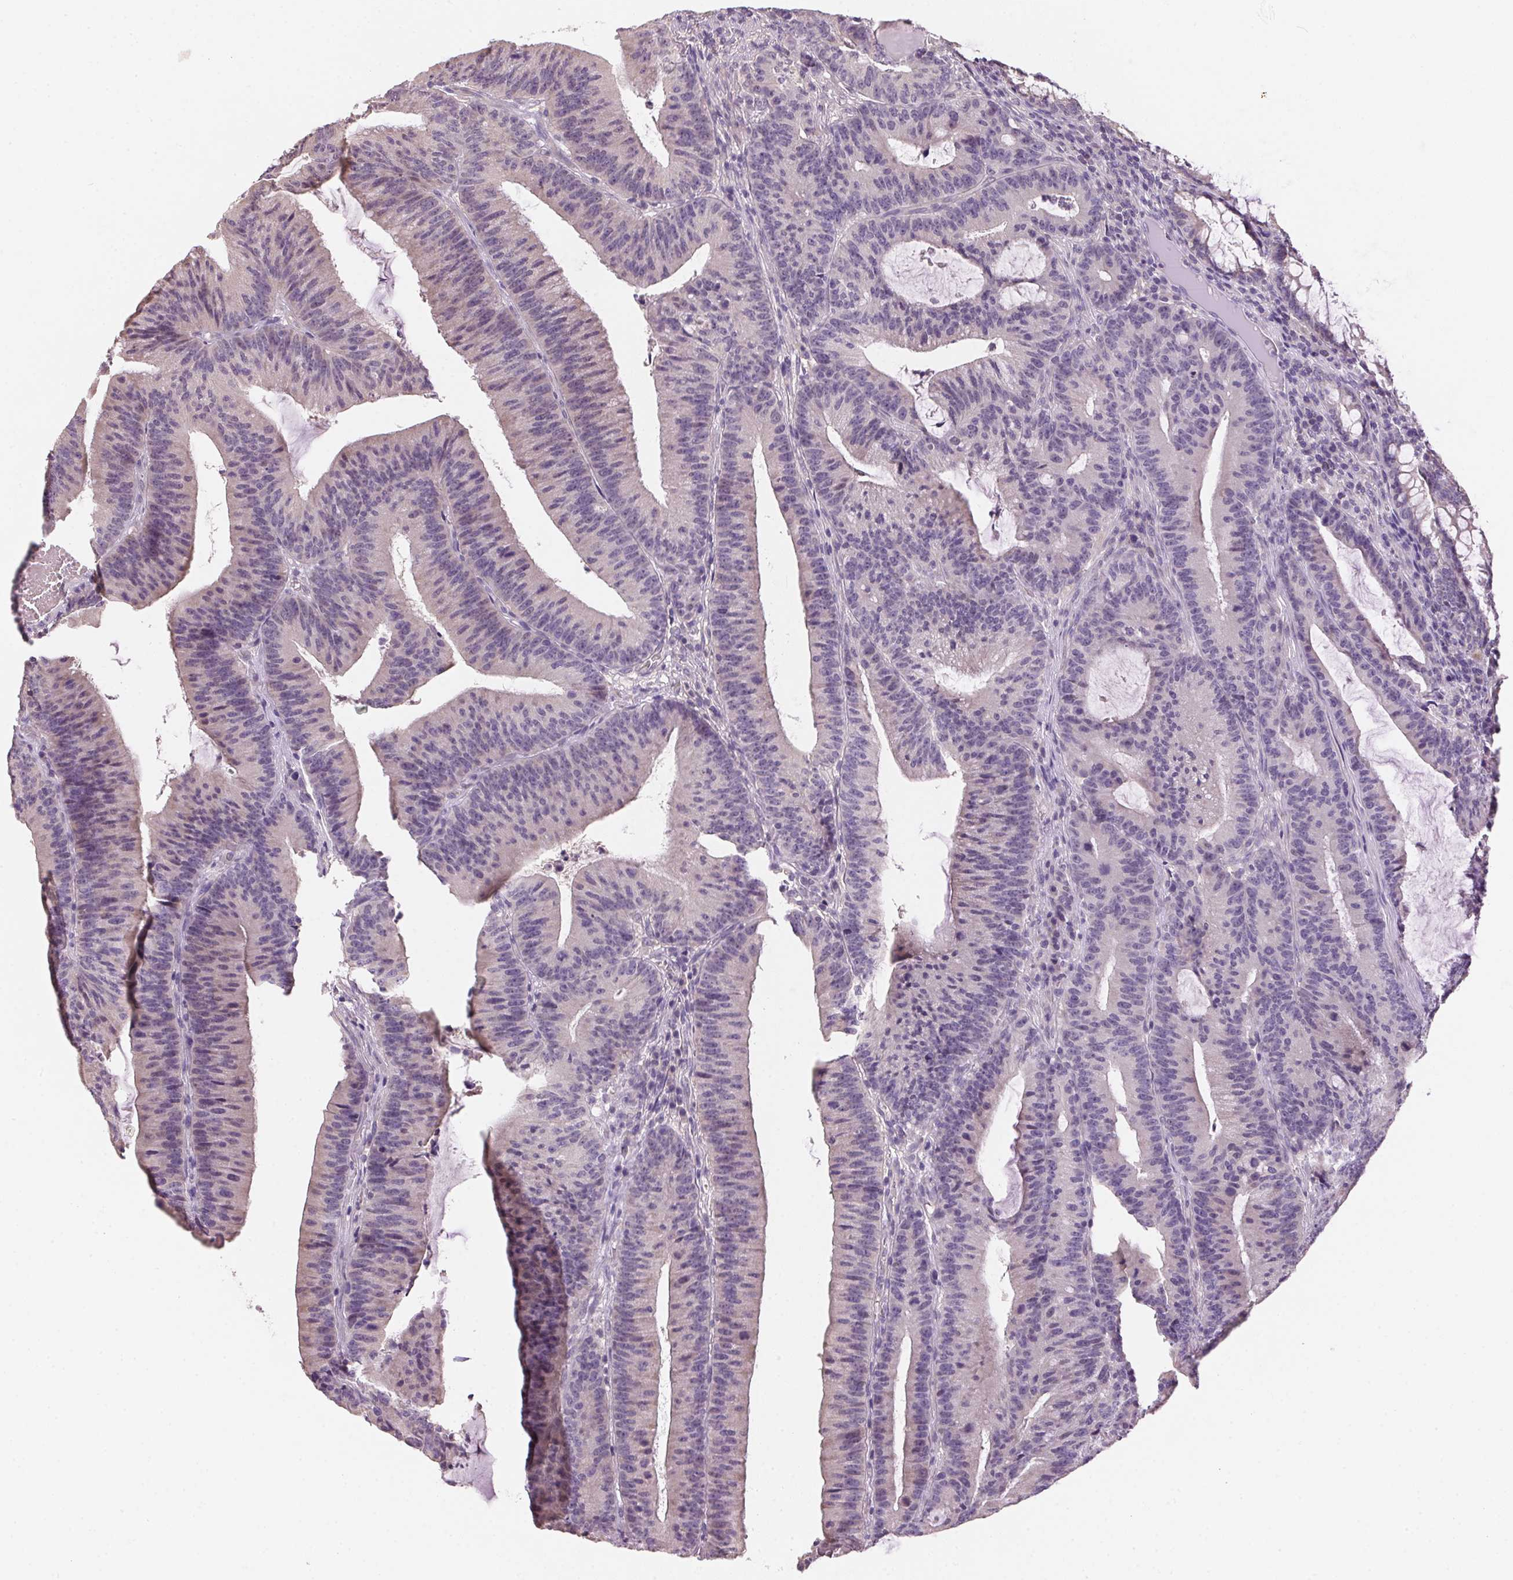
{"staining": {"intensity": "negative", "quantity": "none", "location": "none"}, "tissue": "colorectal cancer", "cell_type": "Tumor cells", "image_type": "cancer", "snomed": [{"axis": "morphology", "description": "Adenocarcinoma, NOS"}, {"axis": "topography", "description": "Colon"}], "caption": "Immunohistochemistry image of neoplastic tissue: human colorectal adenocarcinoma stained with DAB (3,3'-diaminobenzidine) reveals no significant protein expression in tumor cells.", "gene": "ALDH8A1", "patient": {"sex": "female", "age": 78}}